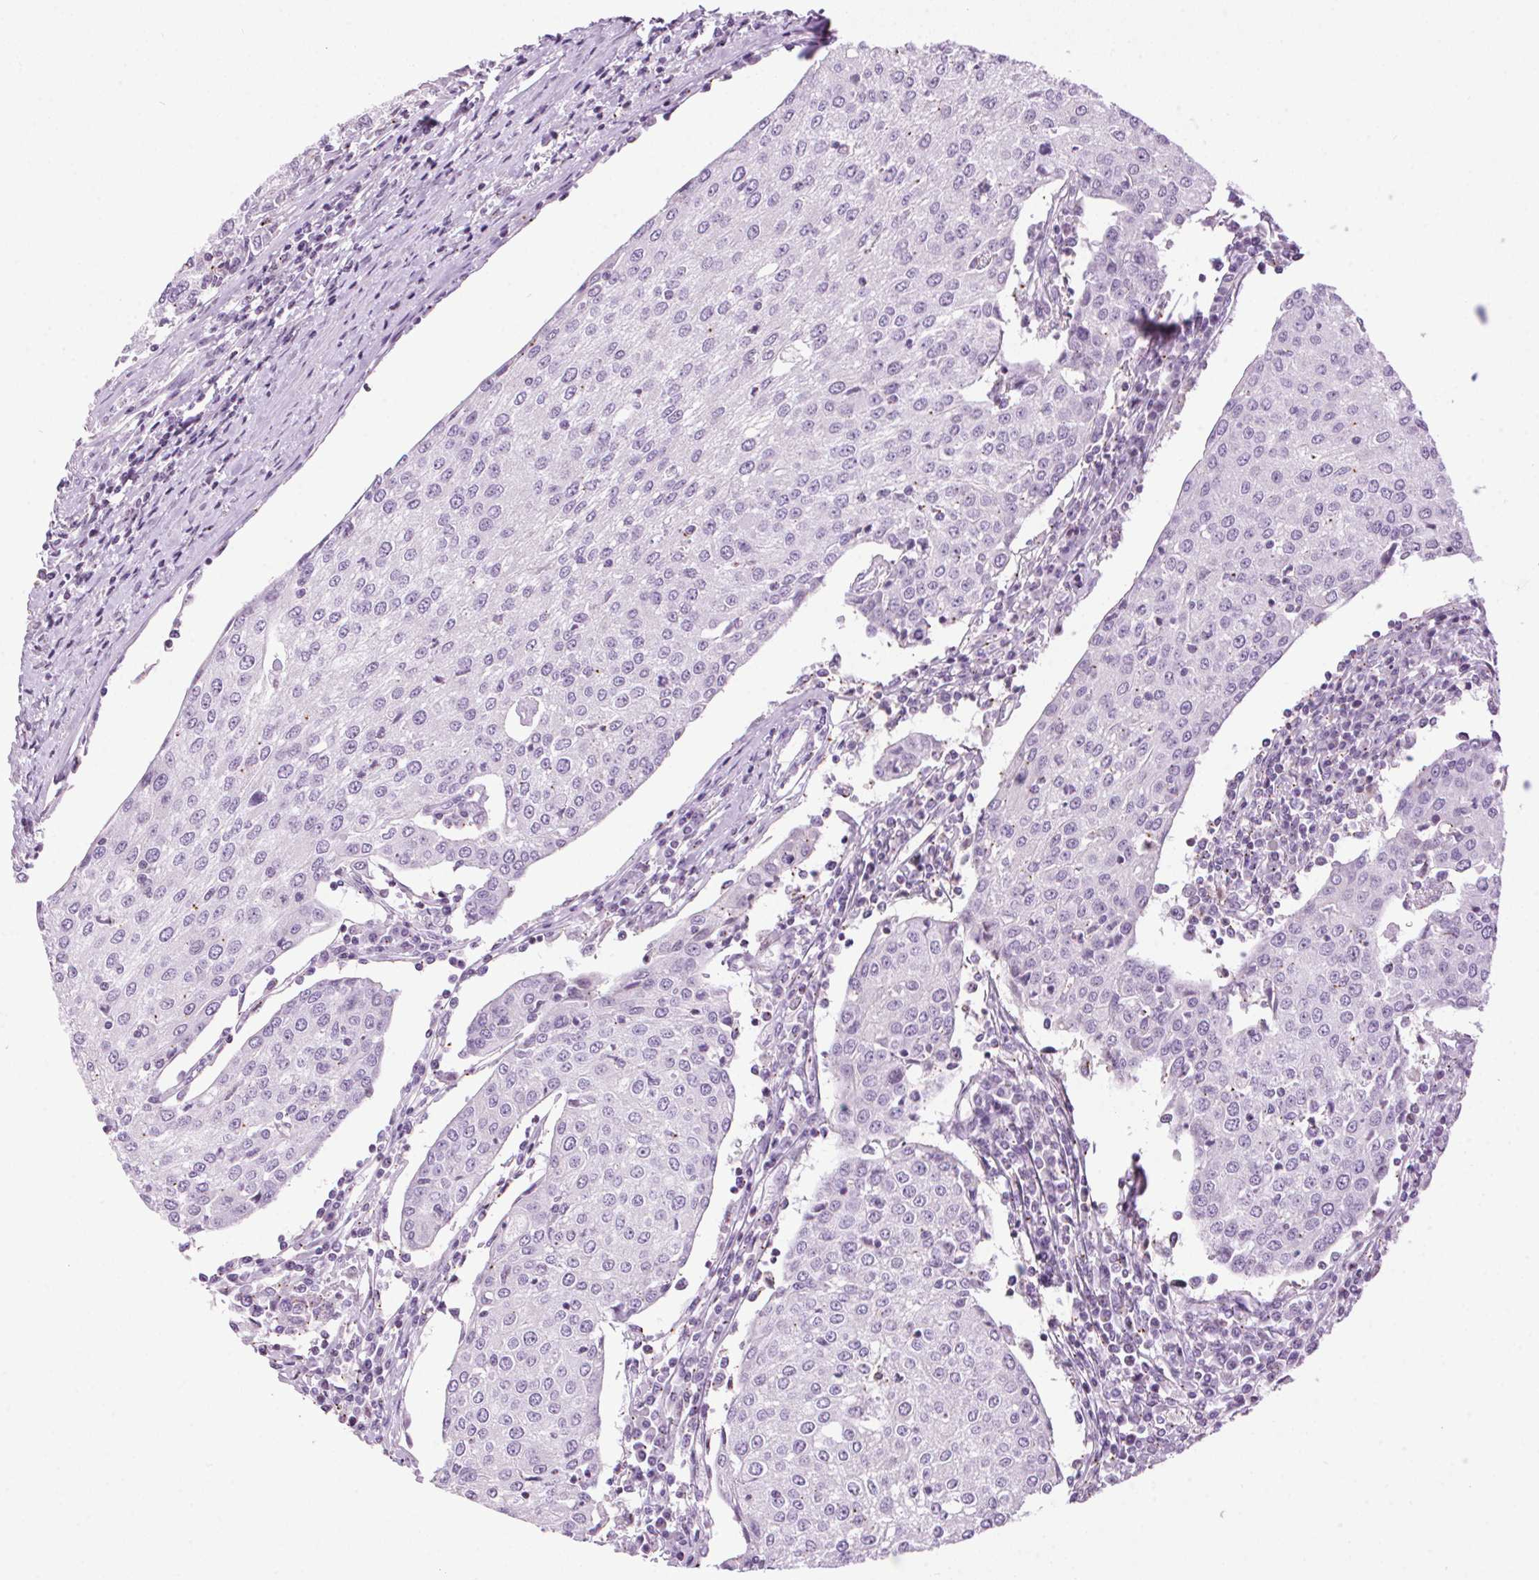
{"staining": {"intensity": "negative", "quantity": "none", "location": "none"}, "tissue": "urothelial cancer", "cell_type": "Tumor cells", "image_type": "cancer", "snomed": [{"axis": "morphology", "description": "Urothelial carcinoma, High grade"}, {"axis": "topography", "description": "Urinary bladder"}], "caption": "A high-resolution micrograph shows IHC staining of urothelial cancer, which demonstrates no significant staining in tumor cells.", "gene": "TMEM88B", "patient": {"sex": "female", "age": 85}}